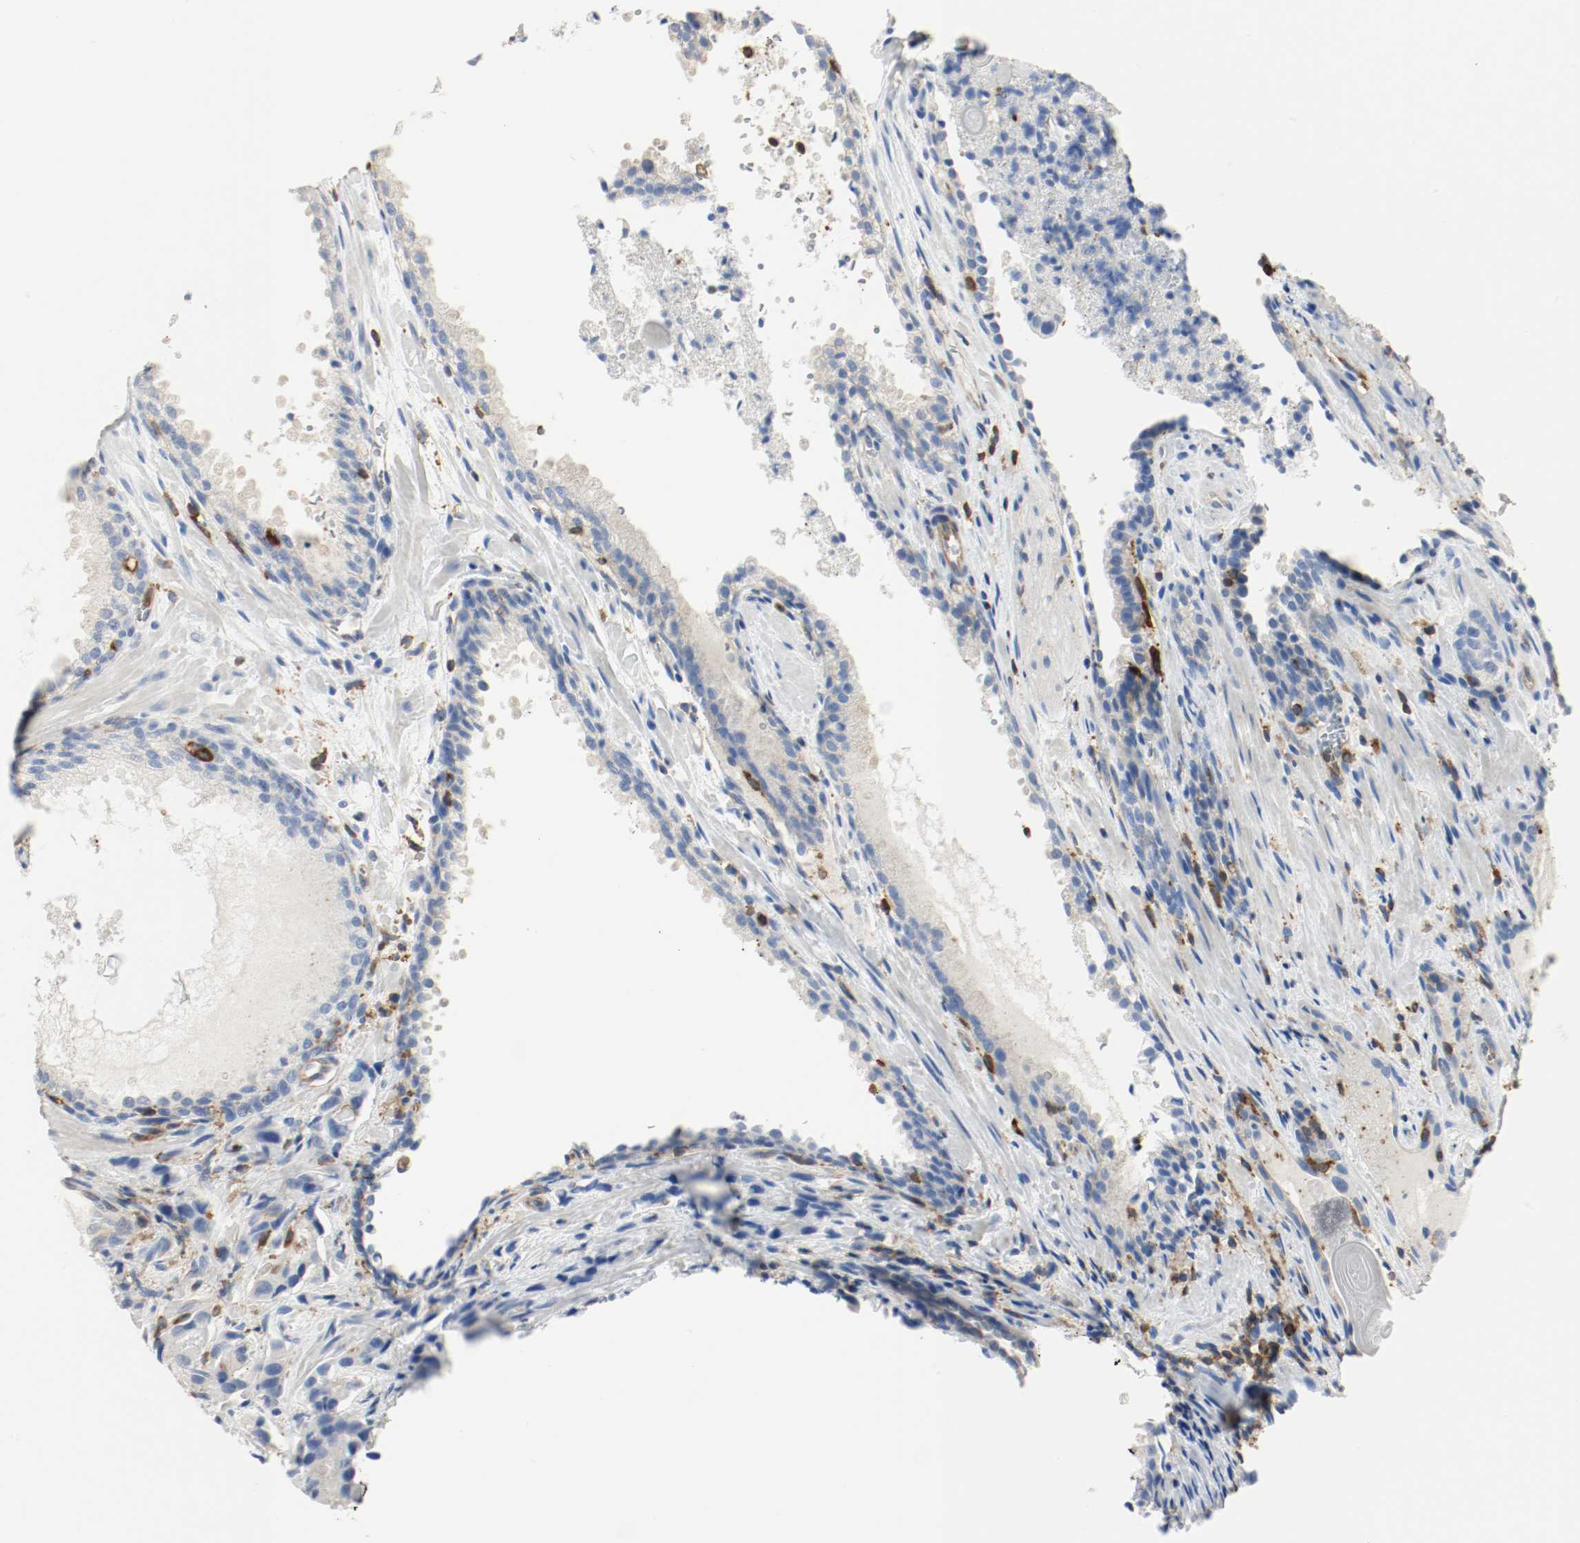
{"staining": {"intensity": "negative", "quantity": "none", "location": "none"}, "tissue": "prostate cancer", "cell_type": "Tumor cells", "image_type": "cancer", "snomed": [{"axis": "morphology", "description": "Adenocarcinoma, High grade"}, {"axis": "topography", "description": "Prostate"}], "caption": "Tumor cells are negative for protein expression in human prostate cancer. Brightfield microscopy of IHC stained with DAB (brown) and hematoxylin (blue), captured at high magnification.", "gene": "ARPC1B", "patient": {"sex": "male", "age": 58}}